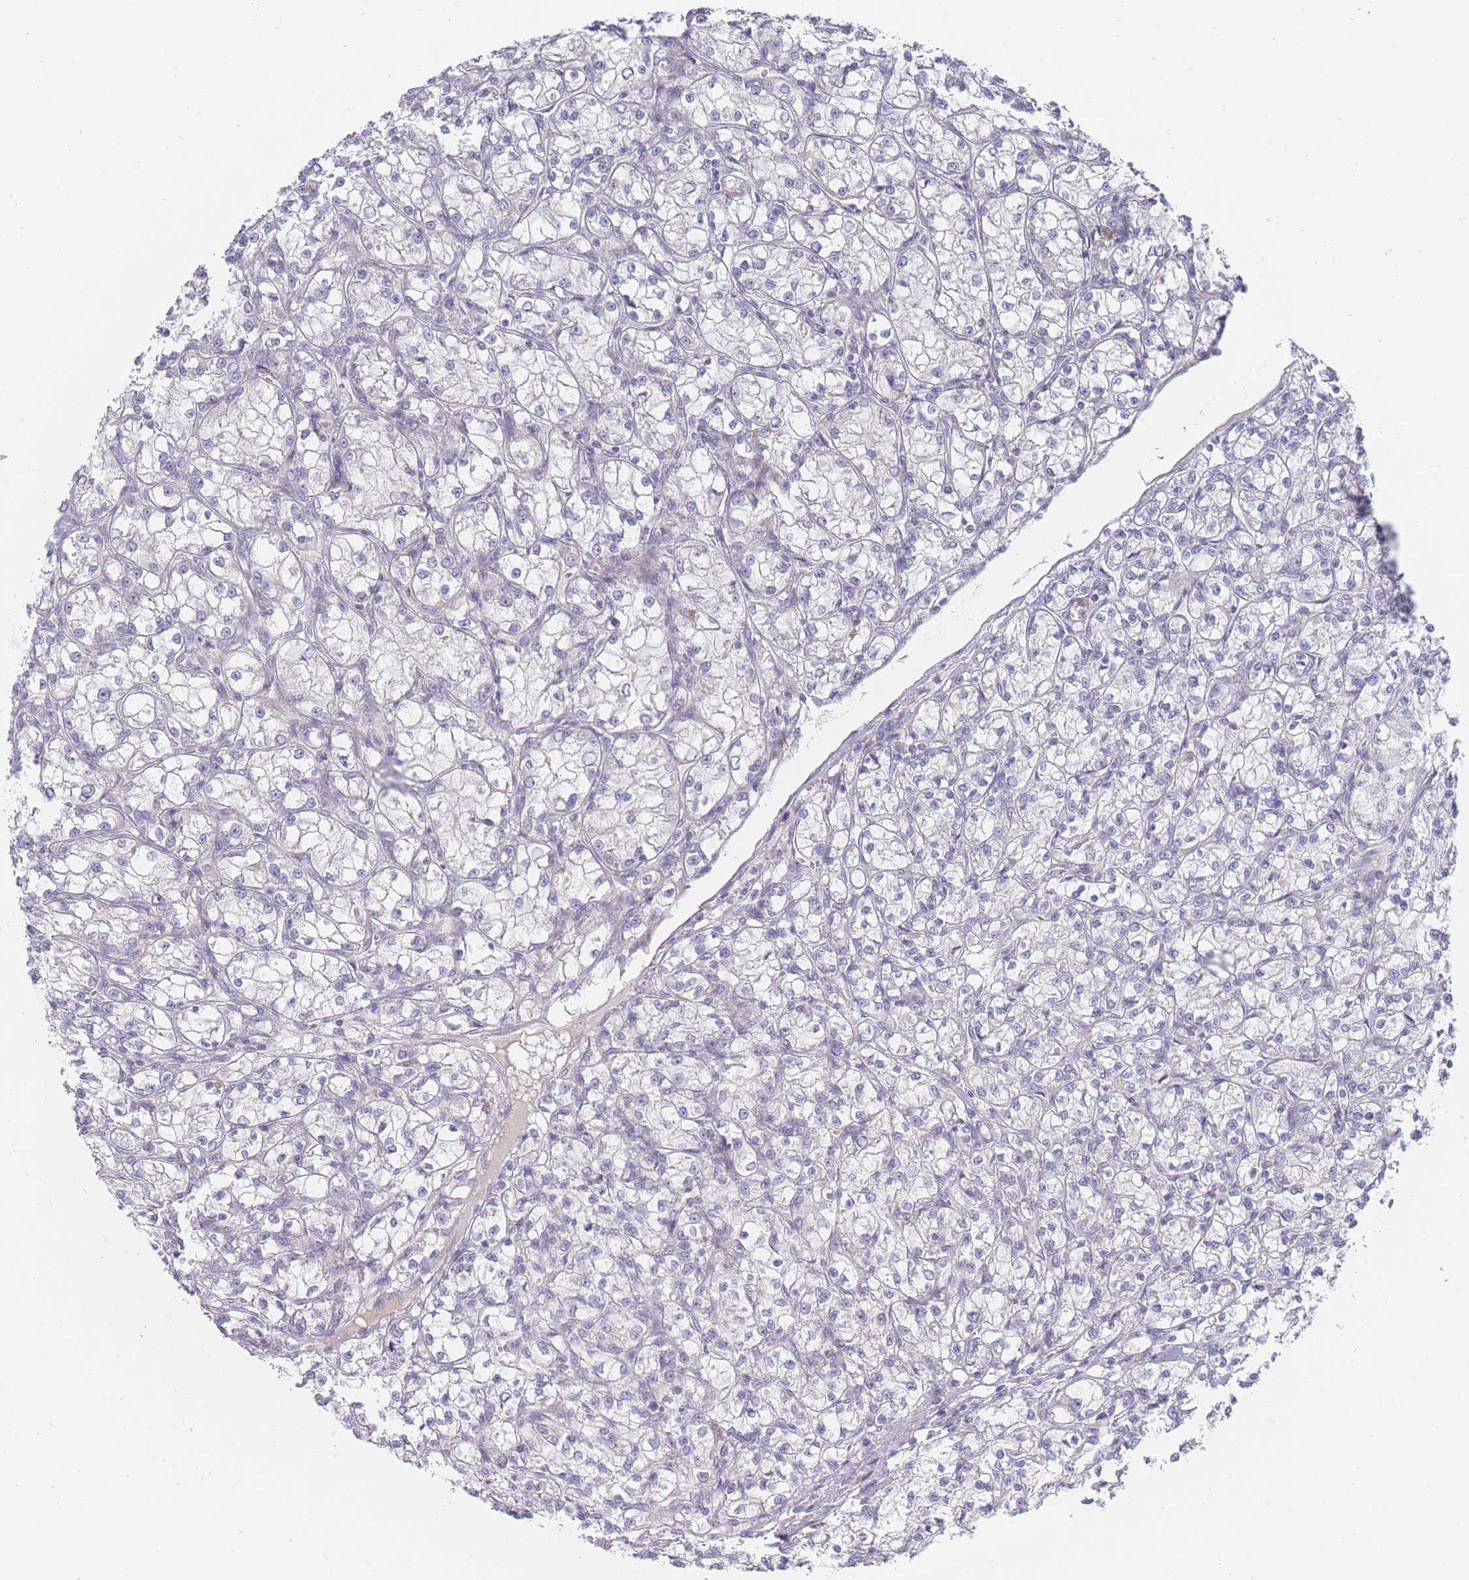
{"staining": {"intensity": "negative", "quantity": "none", "location": "none"}, "tissue": "renal cancer", "cell_type": "Tumor cells", "image_type": "cancer", "snomed": [{"axis": "morphology", "description": "Adenocarcinoma, NOS"}, {"axis": "topography", "description": "Kidney"}], "caption": "Renal cancer (adenocarcinoma) was stained to show a protein in brown. There is no significant staining in tumor cells.", "gene": "SPATS1", "patient": {"sex": "female", "age": 59}}